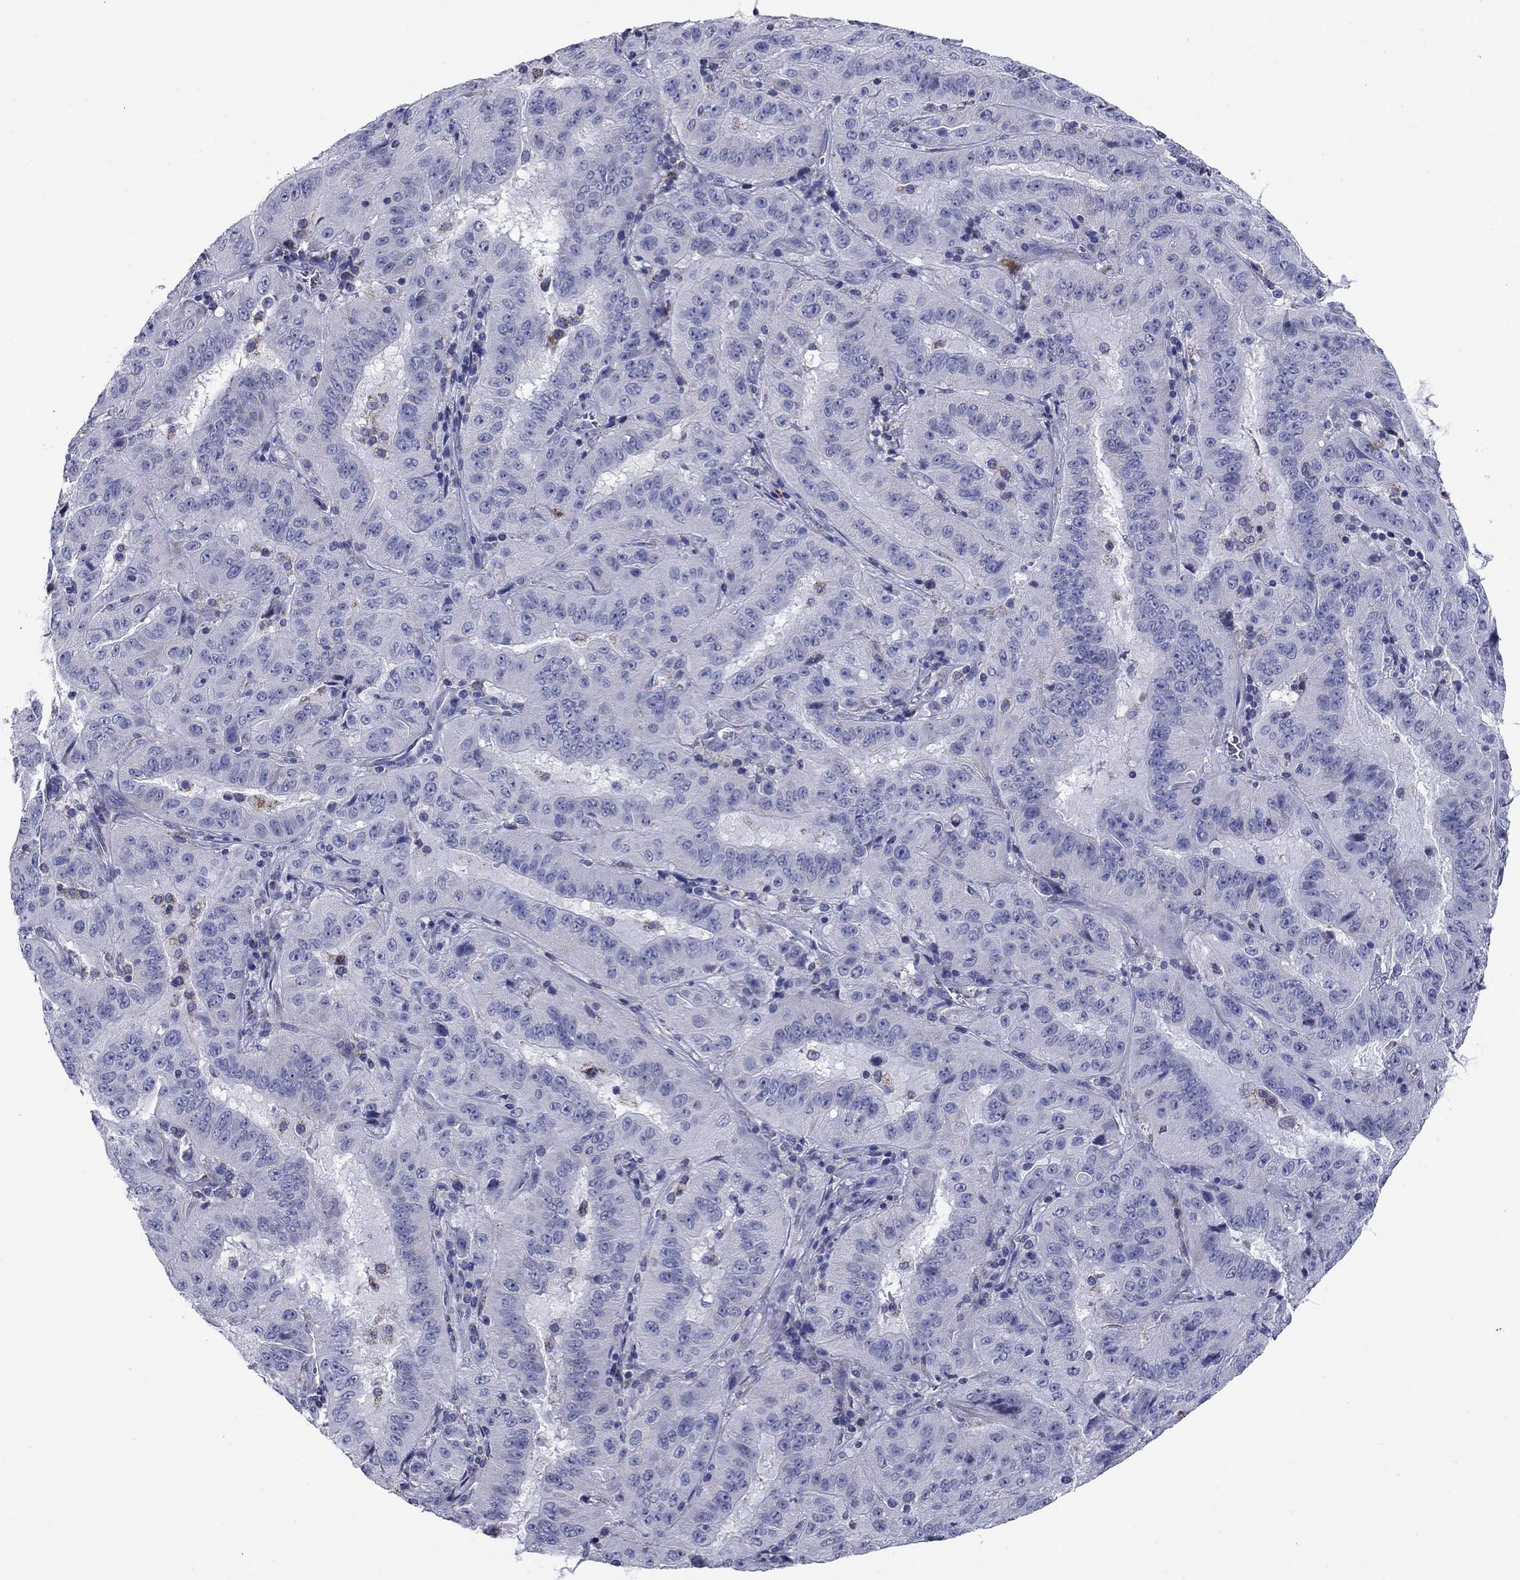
{"staining": {"intensity": "negative", "quantity": "none", "location": "none"}, "tissue": "pancreatic cancer", "cell_type": "Tumor cells", "image_type": "cancer", "snomed": [{"axis": "morphology", "description": "Adenocarcinoma, NOS"}, {"axis": "topography", "description": "Pancreas"}], "caption": "Protein analysis of adenocarcinoma (pancreatic) exhibits no significant positivity in tumor cells. (DAB (3,3'-diaminobenzidine) immunohistochemistry (IHC), high magnification).", "gene": "NDUFA4L2", "patient": {"sex": "male", "age": 63}}